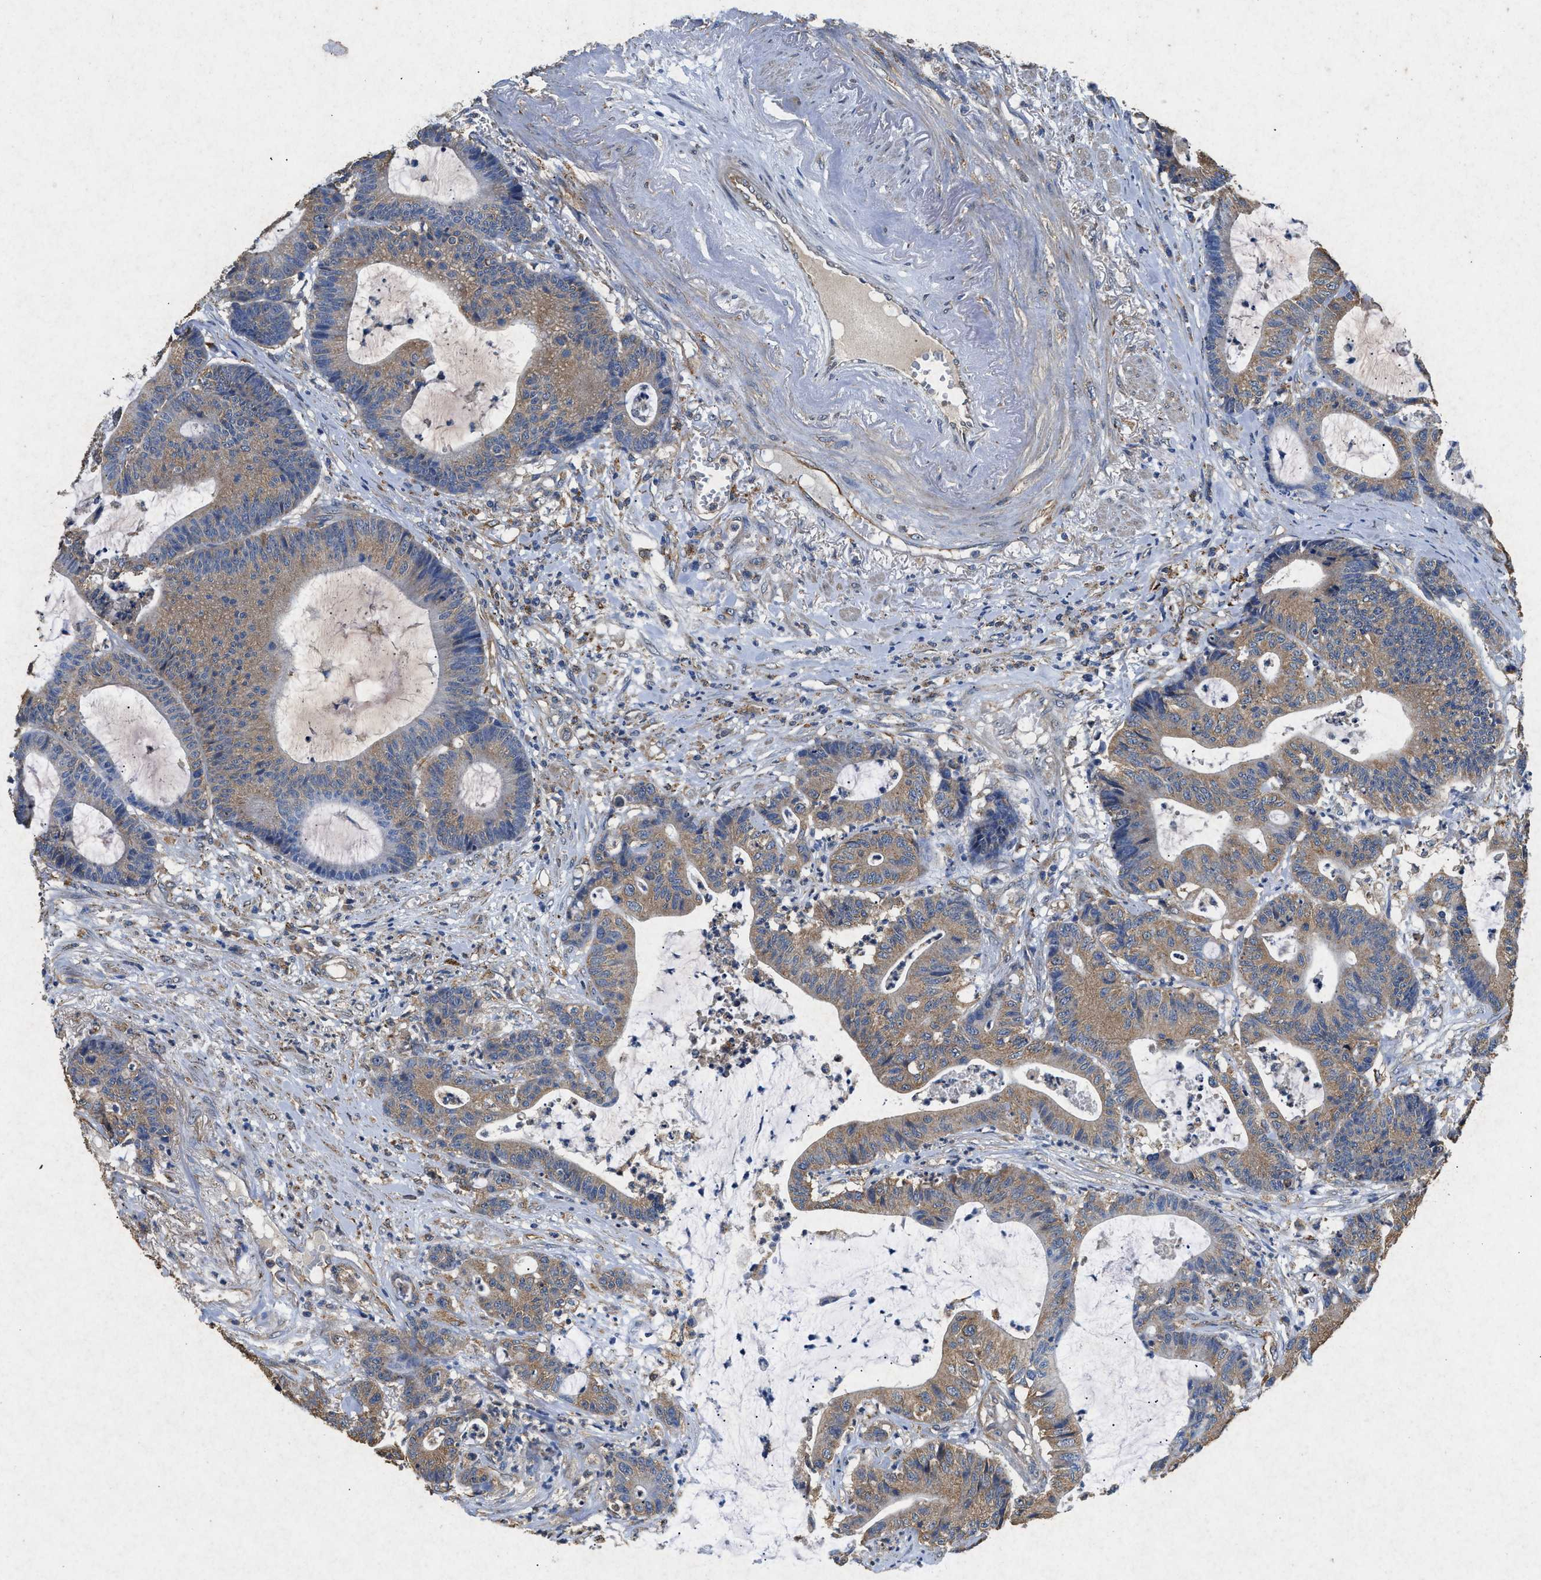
{"staining": {"intensity": "moderate", "quantity": ">75%", "location": "cytoplasmic/membranous"}, "tissue": "colorectal cancer", "cell_type": "Tumor cells", "image_type": "cancer", "snomed": [{"axis": "morphology", "description": "Adenocarcinoma, NOS"}, {"axis": "topography", "description": "Colon"}], "caption": "A high-resolution image shows immunohistochemistry (IHC) staining of colorectal cancer (adenocarcinoma), which exhibits moderate cytoplasmic/membranous positivity in about >75% of tumor cells.", "gene": "CDK15", "patient": {"sex": "female", "age": 84}}